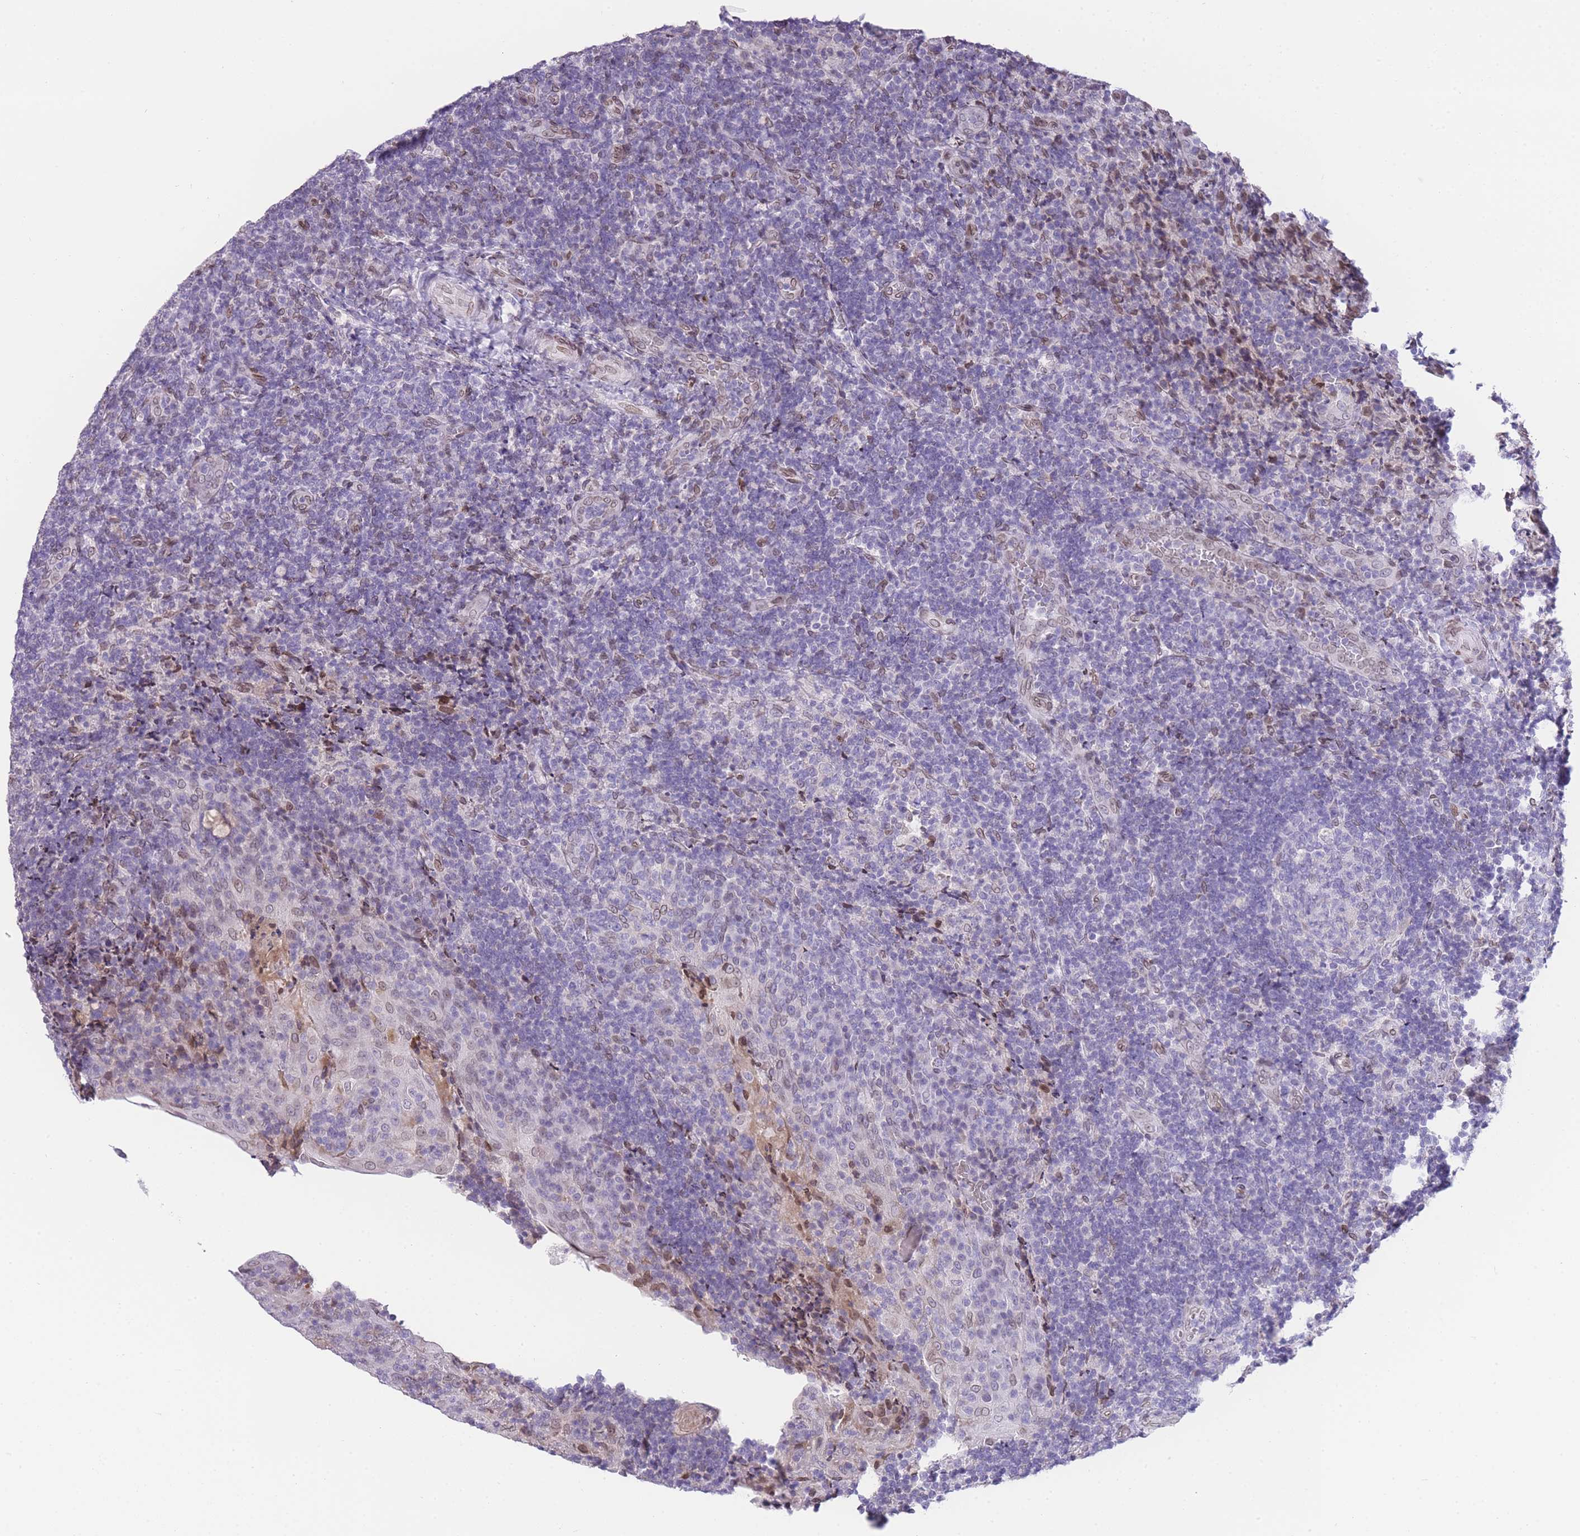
{"staining": {"intensity": "negative", "quantity": "none", "location": "none"}, "tissue": "tonsil", "cell_type": "Germinal center cells", "image_type": "normal", "snomed": [{"axis": "morphology", "description": "Normal tissue, NOS"}, {"axis": "topography", "description": "Tonsil"}], "caption": "Germinal center cells show no significant expression in benign tonsil. (DAB IHC visualized using brightfield microscopy, high magnification).", "gene": "OR10AD1", "patient": {"sex": "male", "age": 17}}